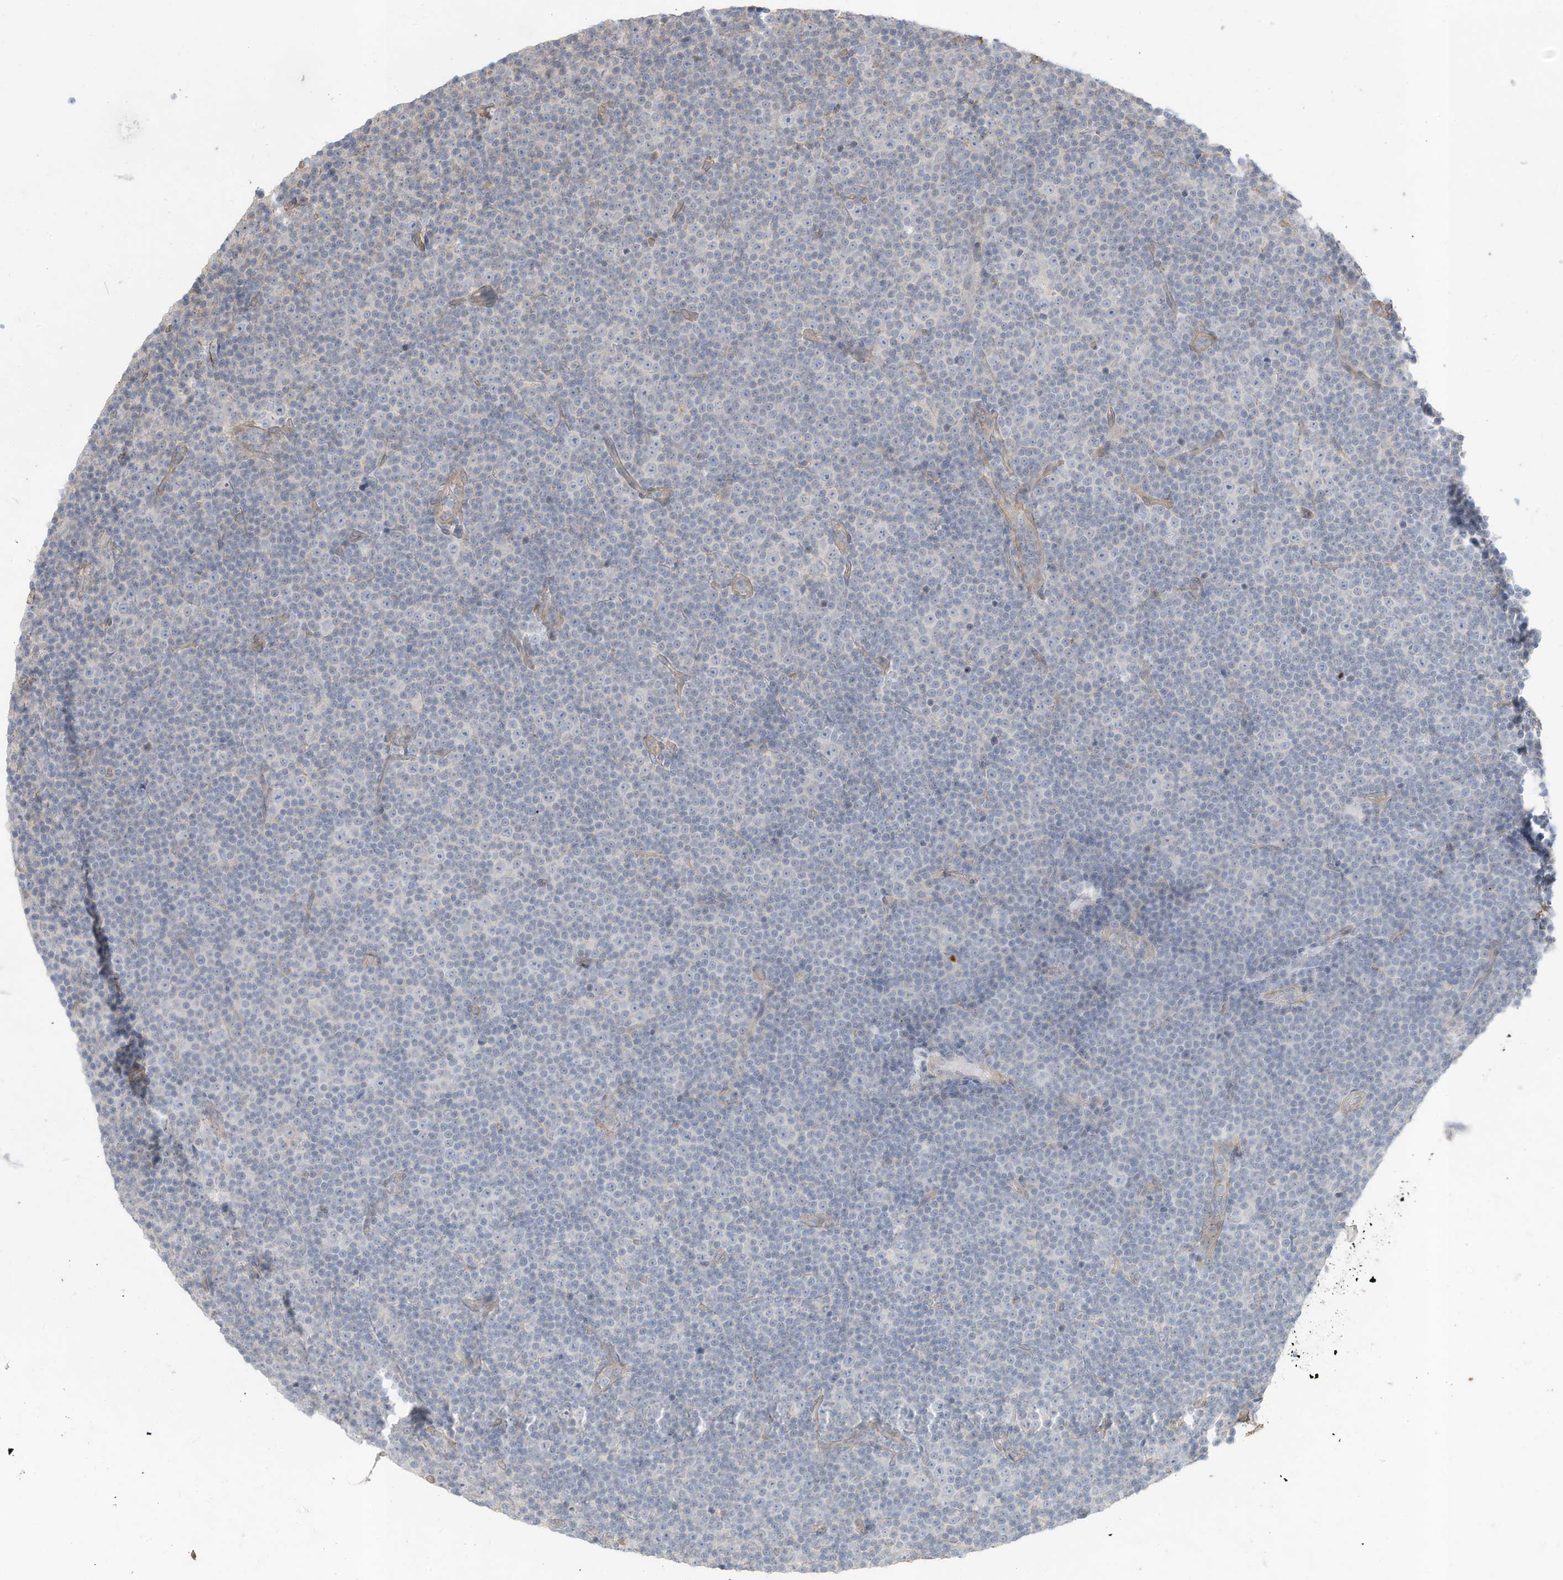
{"staining": {"intensity": "negative", "quantity": "none", "location": "none"}, "tissue": "lymphoma", "cell_type": "Tumor cells", "image_type": "cancer", "snomed": [{"axis": "morphology", "description": "Malignant lymphoma, non-Hodgkin's type, Low grade"}, {"axis": "topography", "description": "Lymph node"}], "caption": "A high-resolution photomicrograph shows IHC staining of low-grade malignant lymphoma, non-Hodgkin's type, which exhibits no significant staining in tumor cells.", "gene": "SLC17A7", "patient": {"sex": "female", "age": 67}}